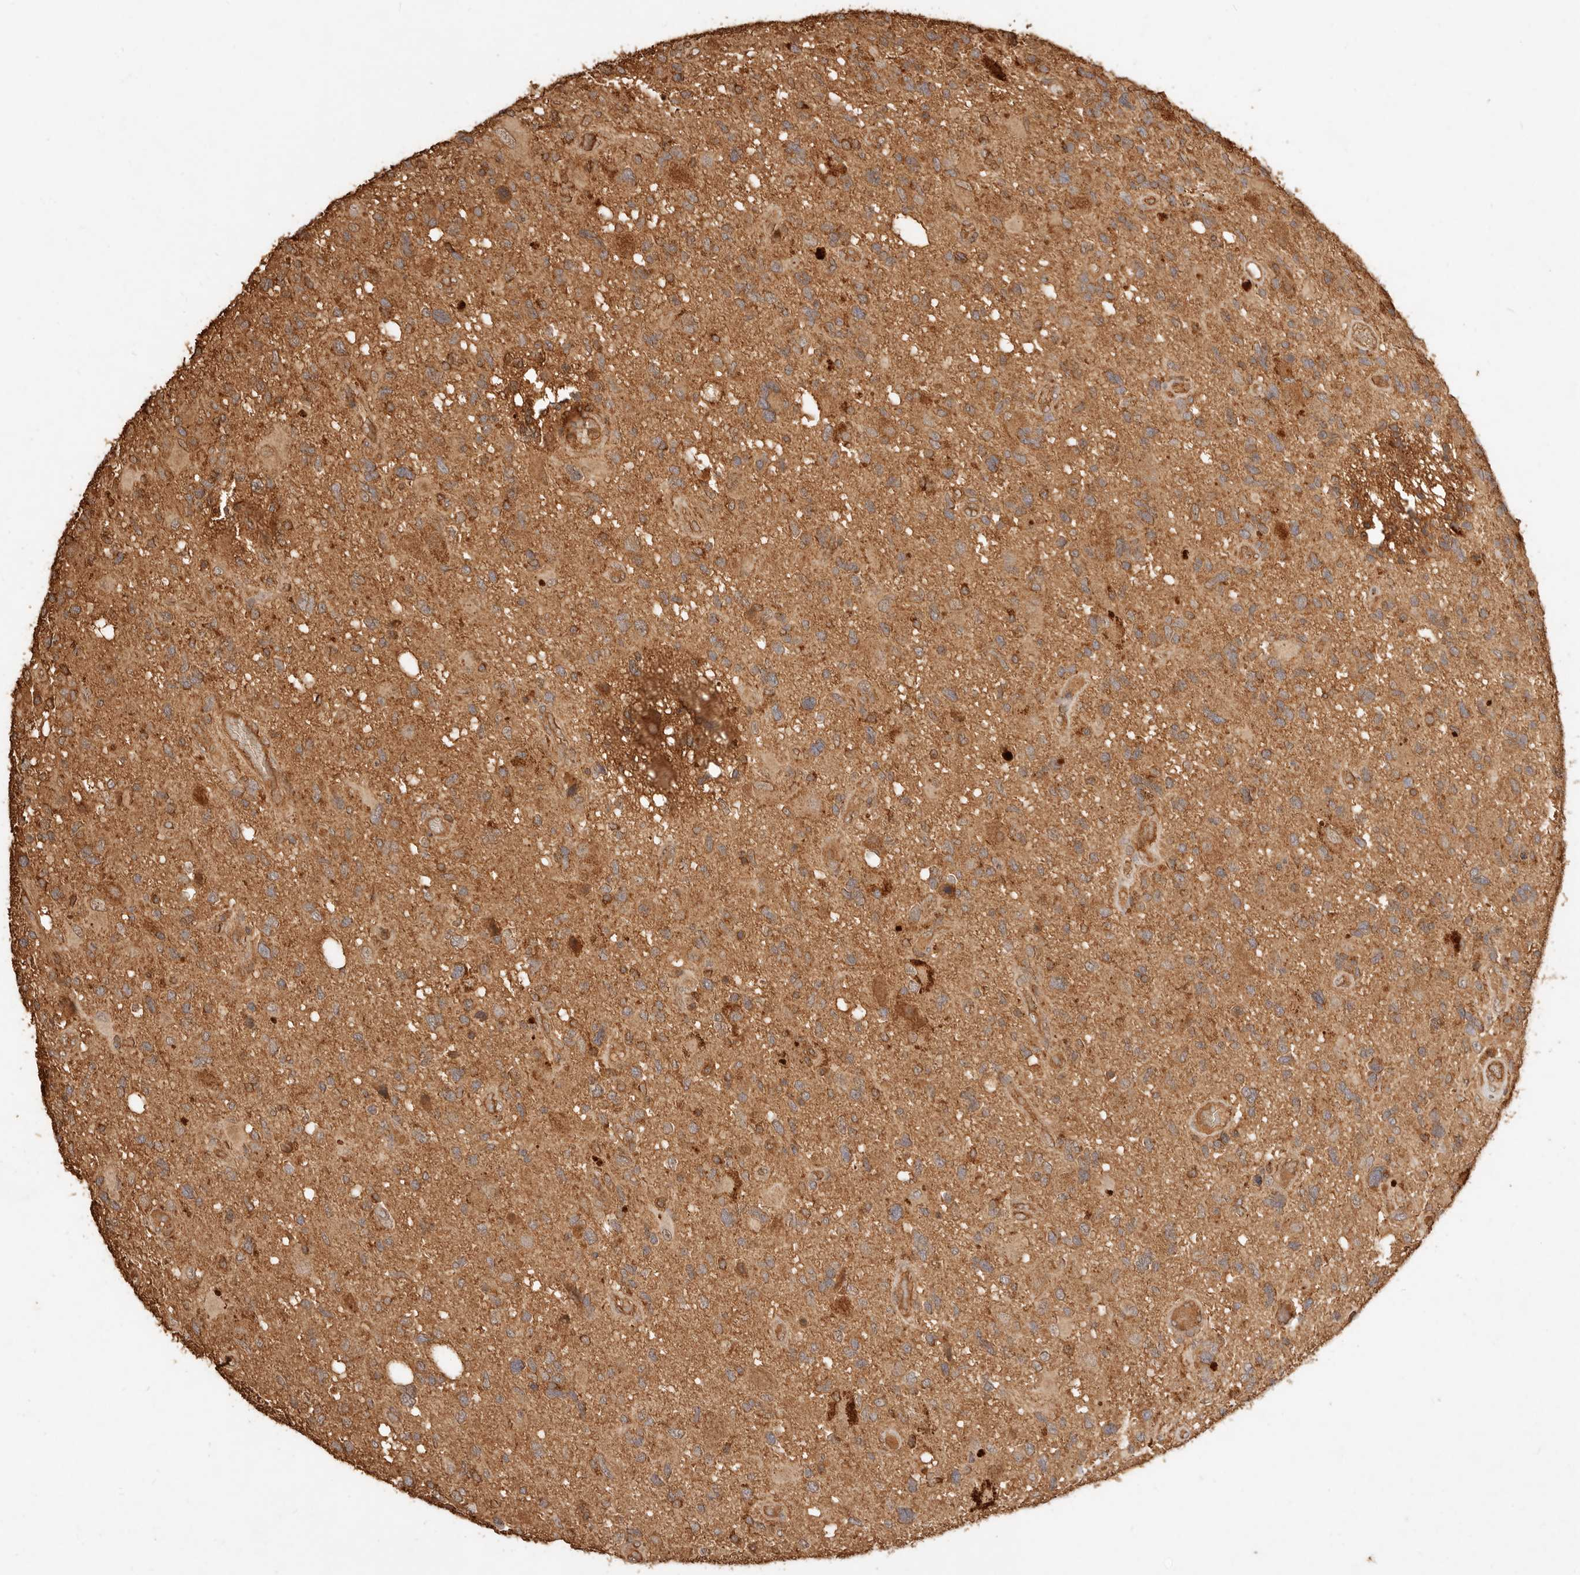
{"staining": {"intensity": "moderate", "quantity": ">75%", "location": "cytoplasmic/membranous"}, "tissue": "glioma", "cell_type": "Tumor cells", "image_type": "cancer", "snomed": [{"axis": "morphology", "description": "Glioma, malignant, High grade"}, {"axis": "topography", "description": "Brain"}], "caption": "Human malignant high-grade glioma stained with a protein marker displays moderate staining in tumor cells.", "gene": "FAM180B", "patient": {"sex": "male", "age": 33}}